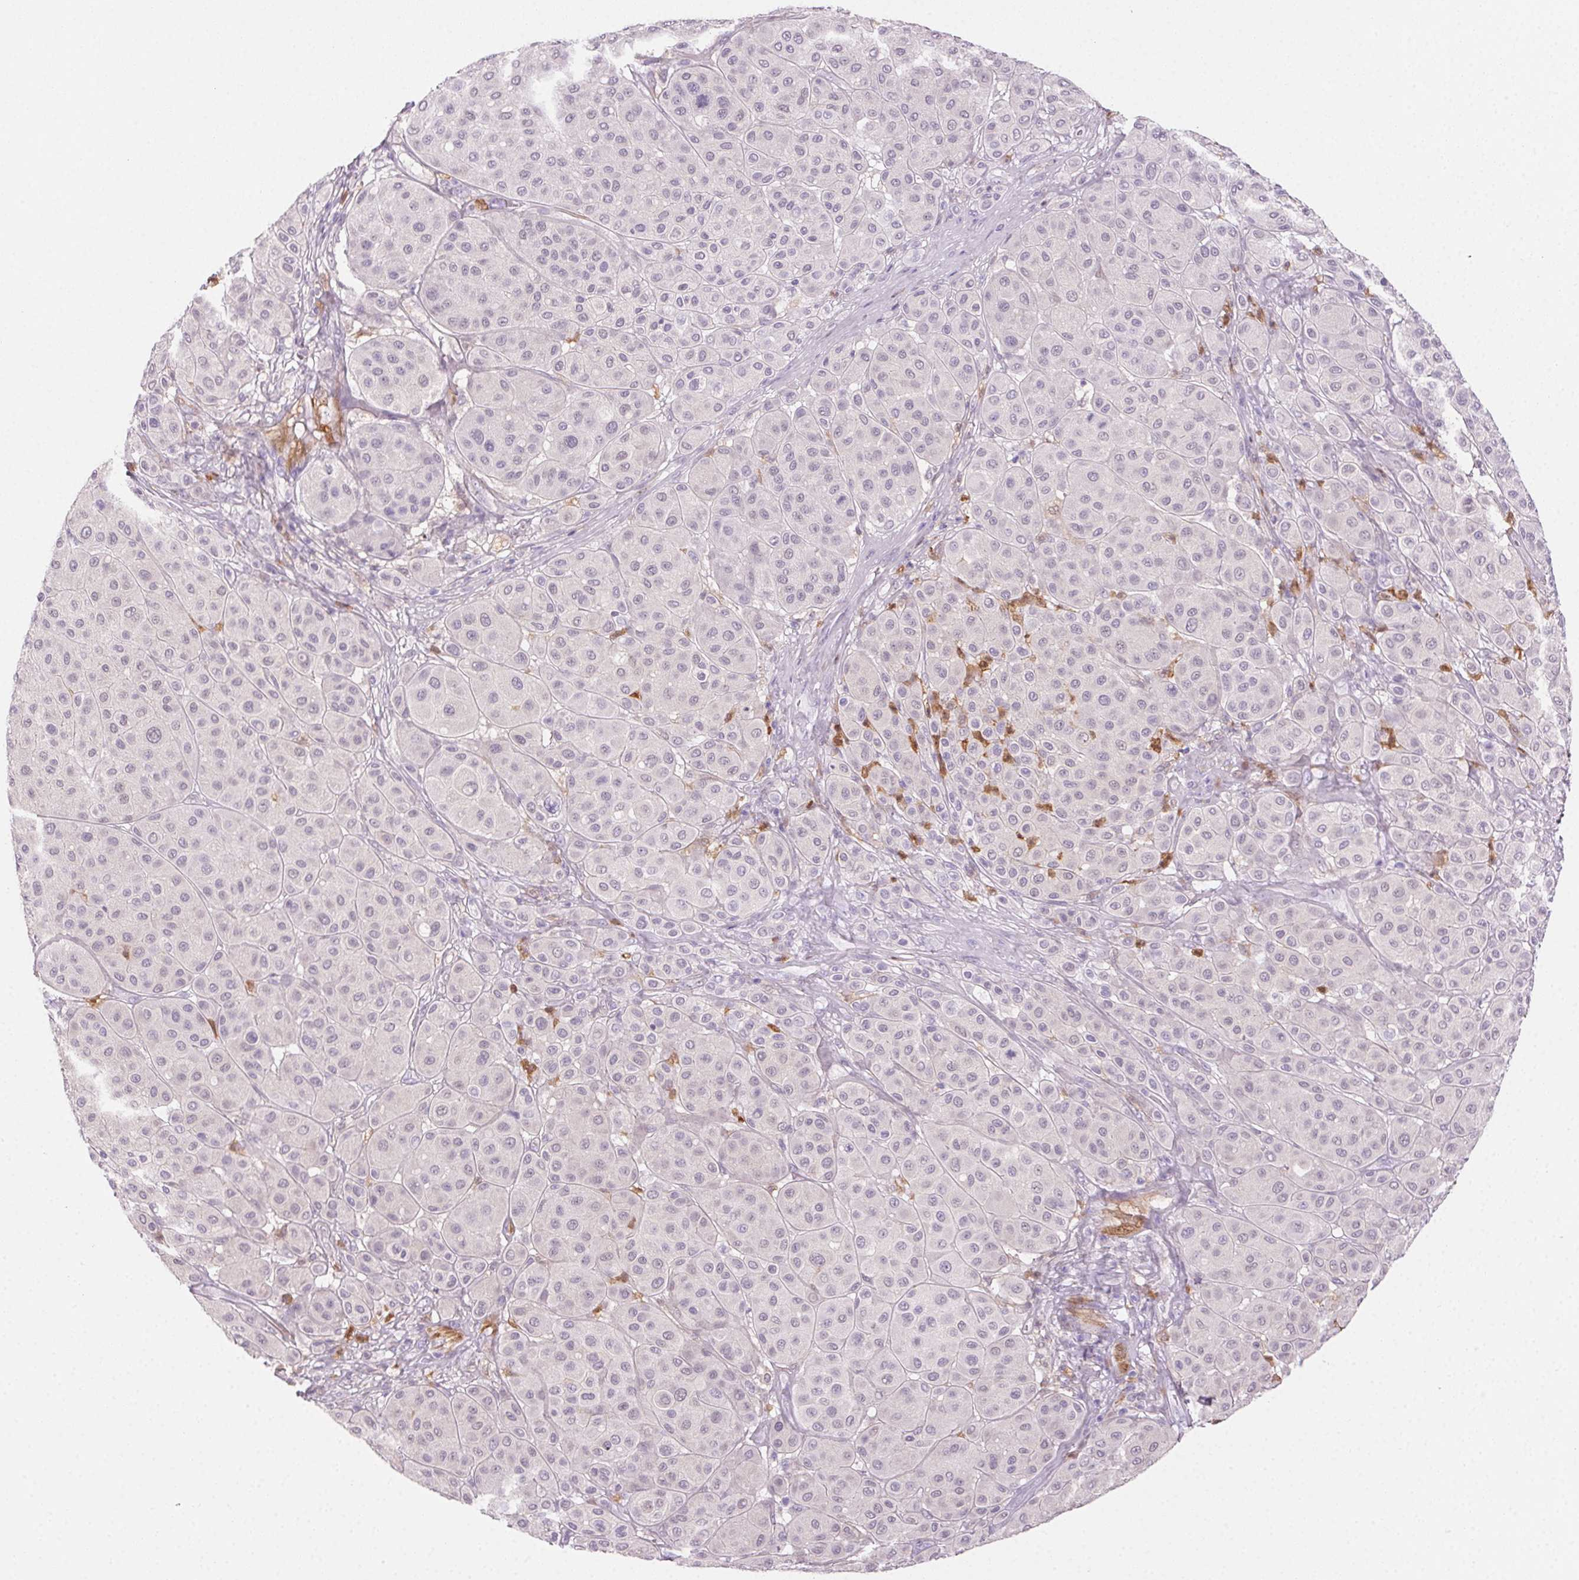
{"staining": {"intensity": "negative", "quantity": "none", "location": "none"}, "tissue": "melanoma", "cell_type": "Tumor cells", "image_type": "cancer", "snomed": [{"axis": "morphology", "description": "Malignant melanoma, Metastatic site"}, {"axis": "topography", "description": "Smooth muscle"}], "caption": "IHC of human malignant melanoma (metastatic site) shows no staining in tumor cells.", "gene": "TMEM45A", "patient": {"sex": "male", "age": 41}}